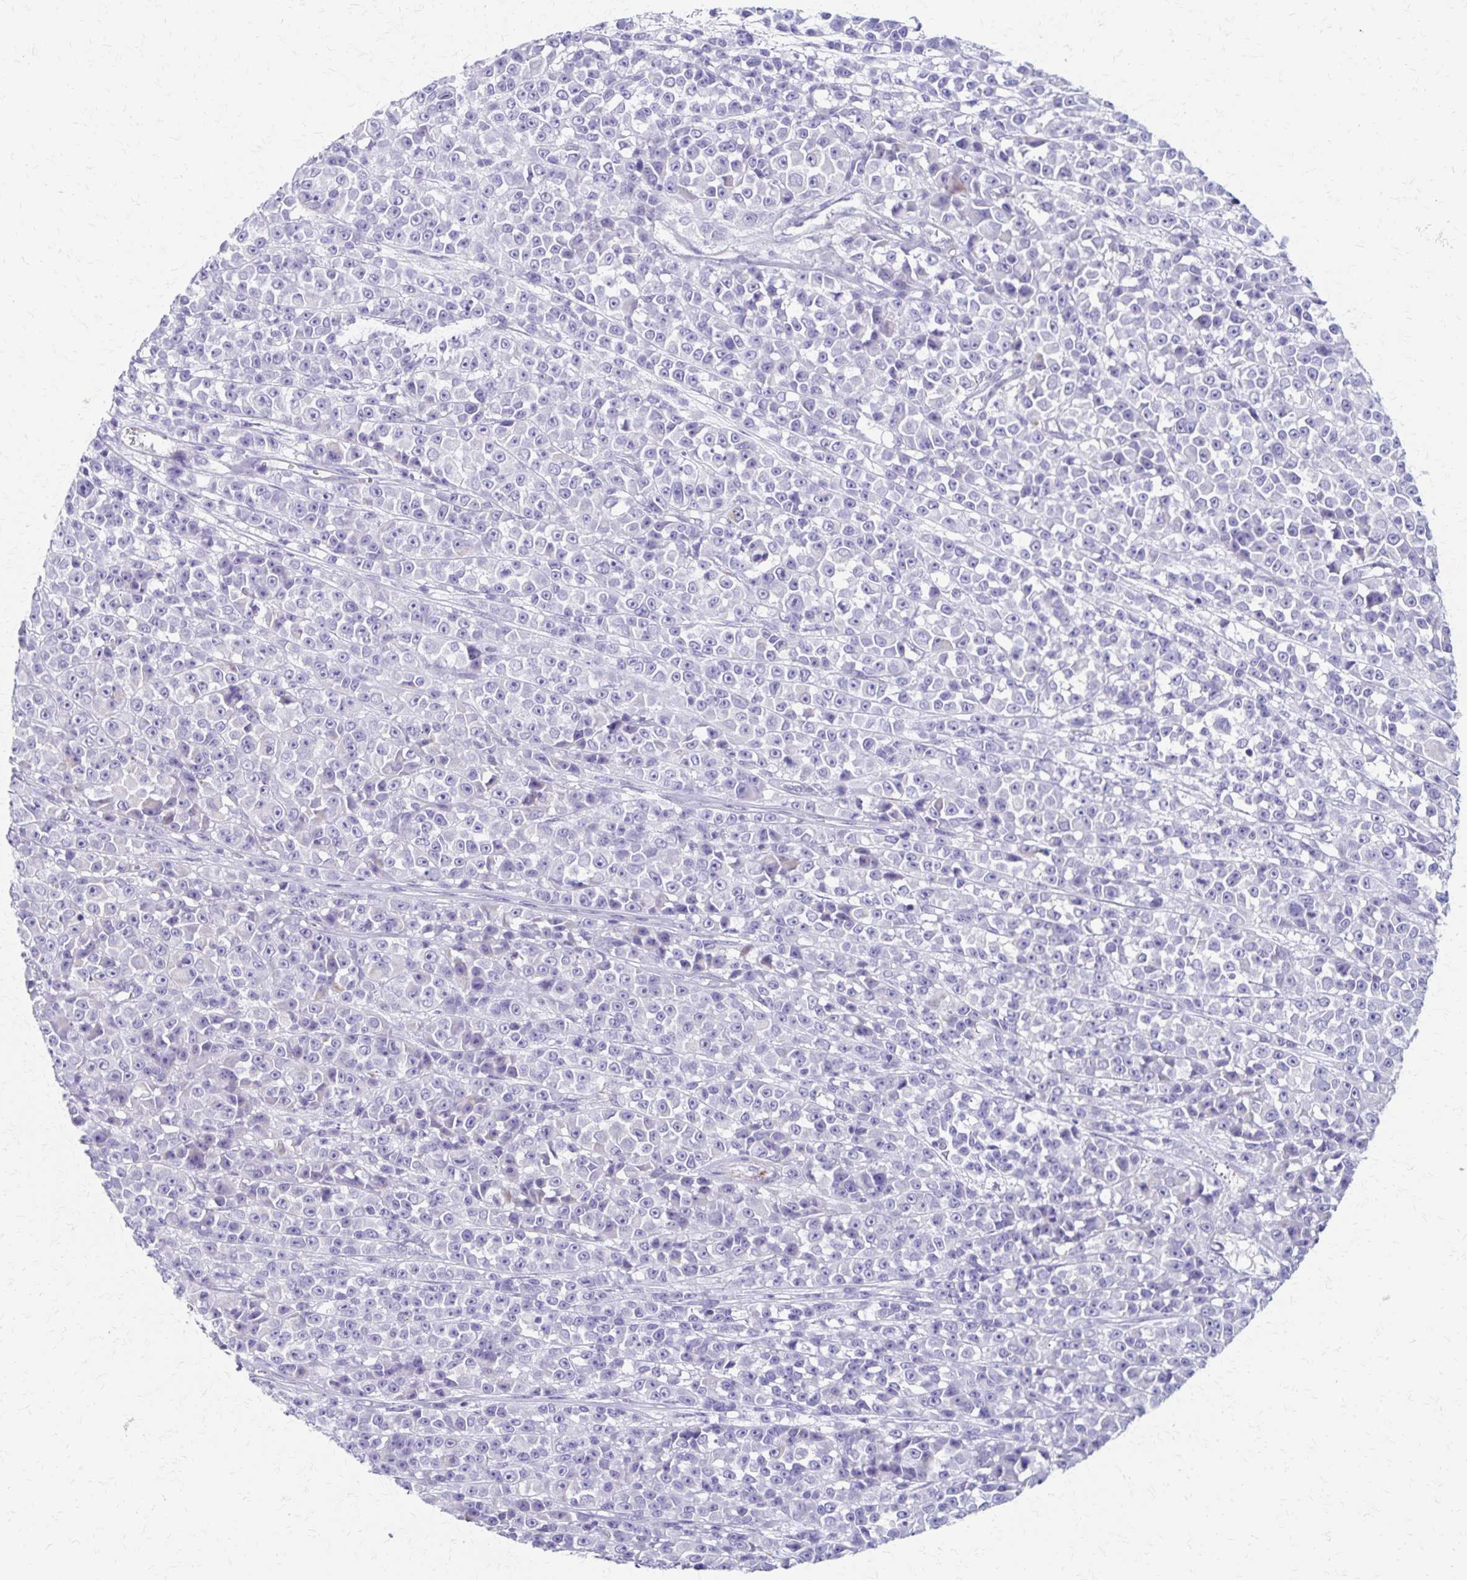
{"staining": {"intensity": "negative", "quantity": "none", "location": "none"}, "tissue": "melanoma", "cell_type": "Tumor cells", "image_type": "cancer", "snomed": [{"axis": "morphology", "description": "Malignant melanoma, NOS"}, {"axis": "topography", "description": "Skin"}, {"axis": "topography", "description": "Skin of back"}], "caption": "Immunohistochemistry histopathology image of neoplastic tissue: malignant melanoma stained with DAB (3,3'-diaminobenzidine) reveals no significant protein expression in tumor cells. Nuclei are stained in blue.", "gene": "ZSCAN5B", "patient": {"sex": "male", "age": 91}}